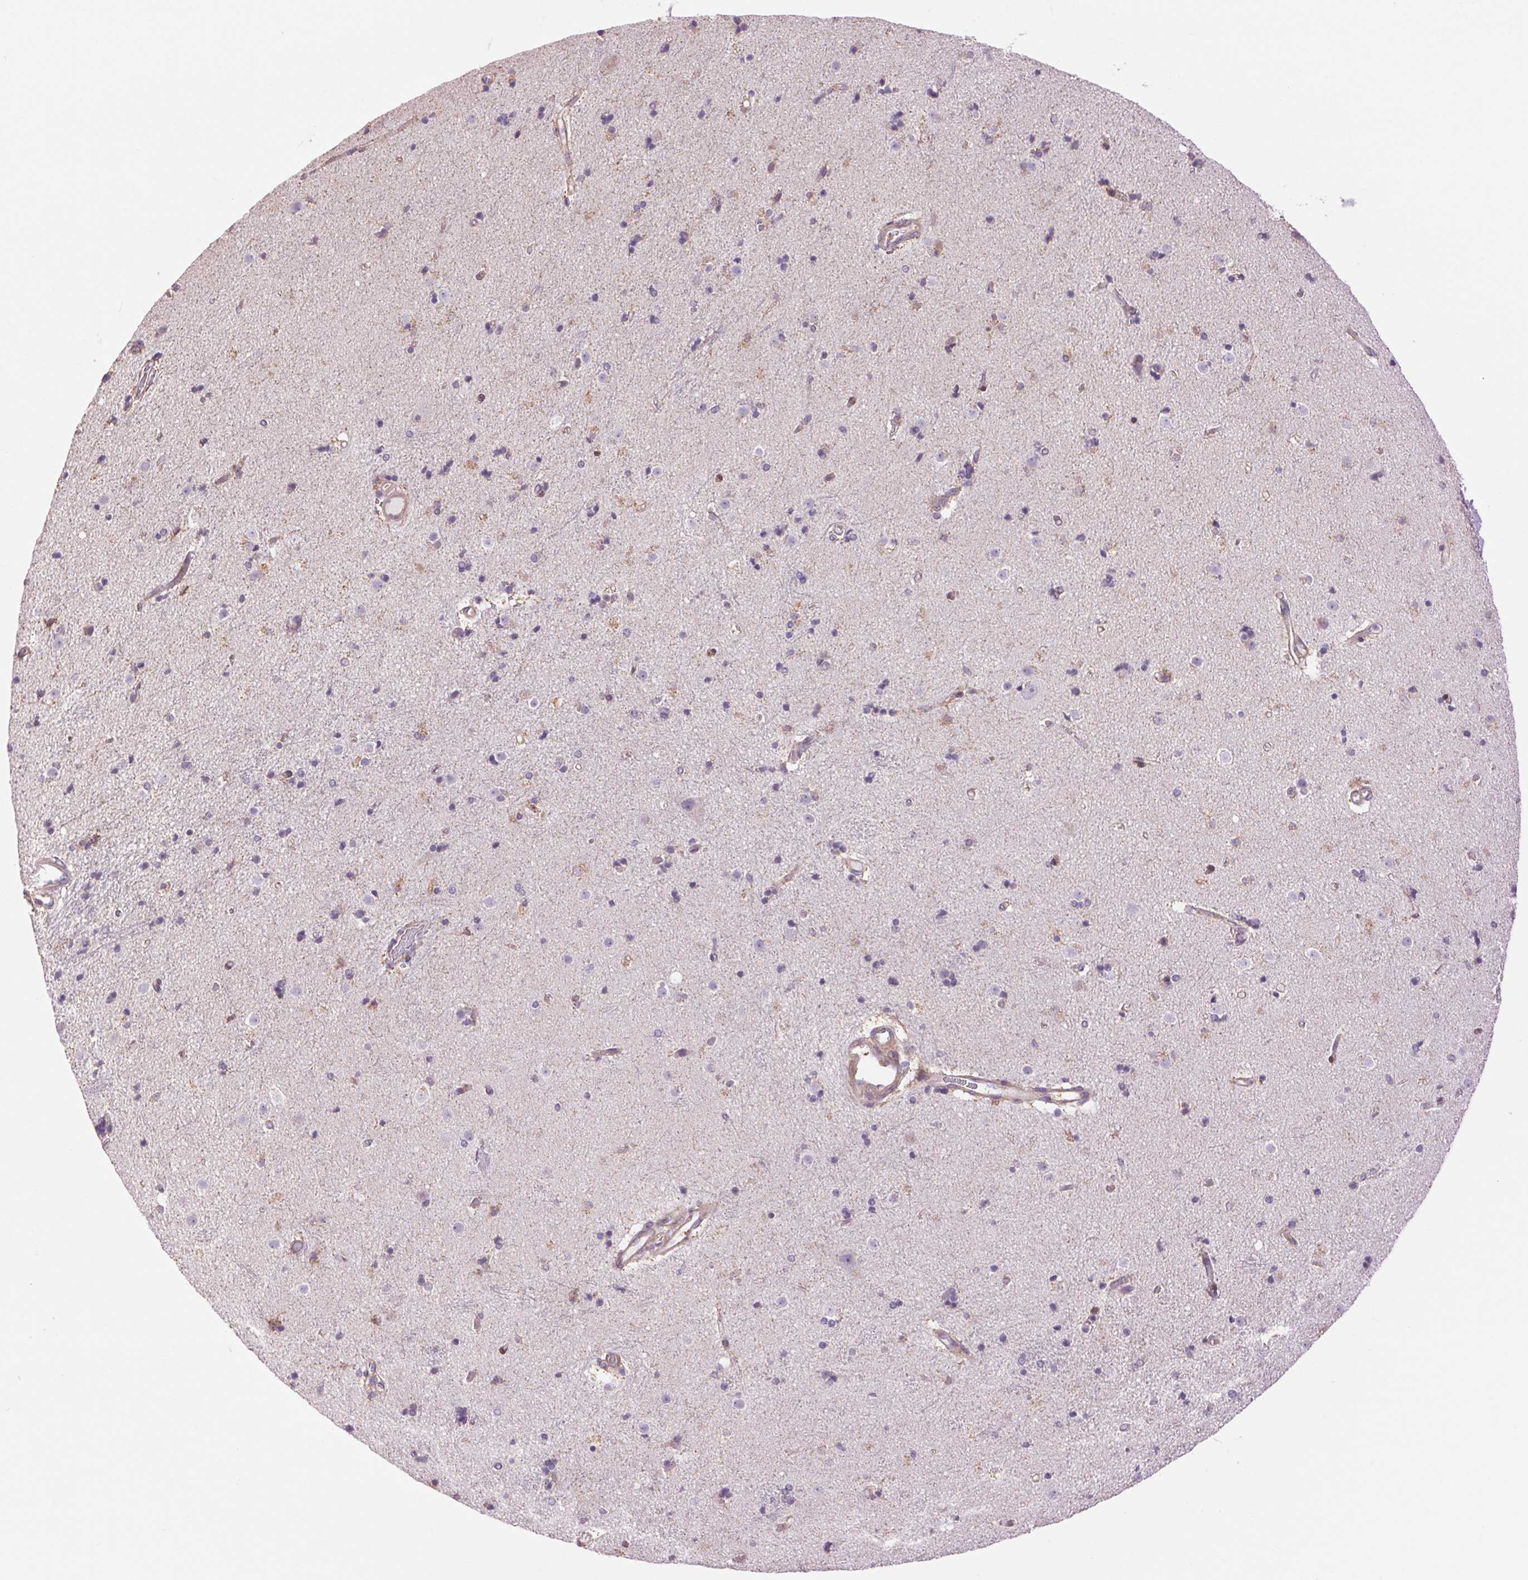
{"staining": {"intensity": "weak", "quantity": "<25%", "location": "cytoplasmic/membranous"}, "tissue": "caudate", "cell_type": "Glial cells", "image_type": "normal", "snomed": [{"axis": "morphology", "description": "Normal tissue, NOS"}, {"axis": "topography", "description": "Lateral ventricle wall"}], "caption": "The image exhibits no significant expression in glial cells of caudate. (Stains: DAB immunohistochemistry with hematoxylin counter stain, Microscopy: brightfield microscopy at high magnification).", "gene": "SOWAHC", "patient": {"sex": "female", "age": 71}}